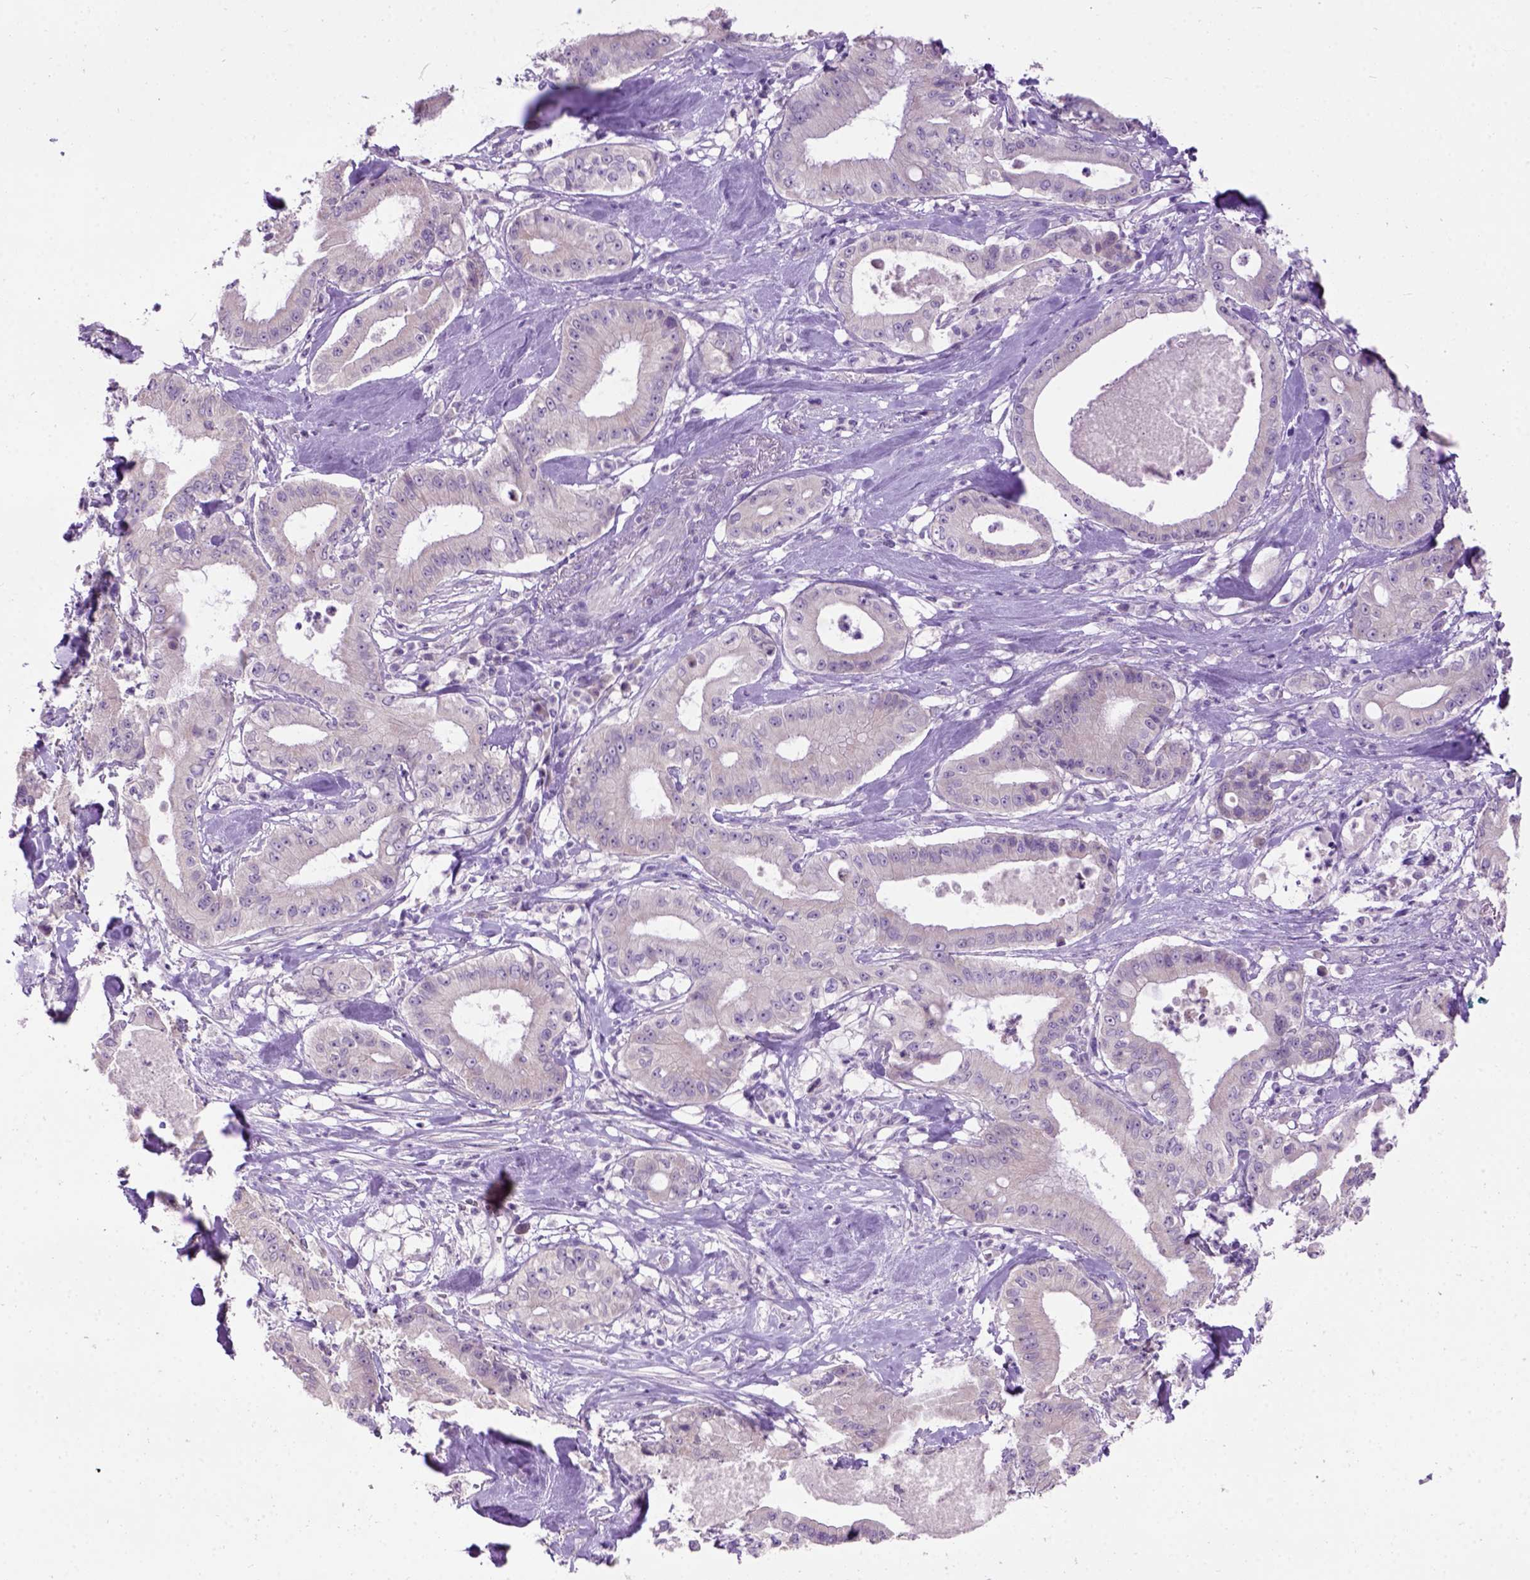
{"staining": {"intensity": "negative", "quantity": "none", "location": "none"}, "tissue": "pancreatic cancer", "cell_type": "Tumor cells", "image_type": "cancer", "snomed": [{"axis": "morphology", "description": "Adenocarcinoma, NOS"}, {"axis": "topography", "description": "Pancreas"}], "caption": "Immunohistochemistry (IHC) of human adenocarcinoma (pancreatic) shows no expression in tumor cells. (Immunohistochemistry, brightfield microscopy, high magnification).", "gene": "MAPT", "patient": {"sex": "male", "age": 71}}